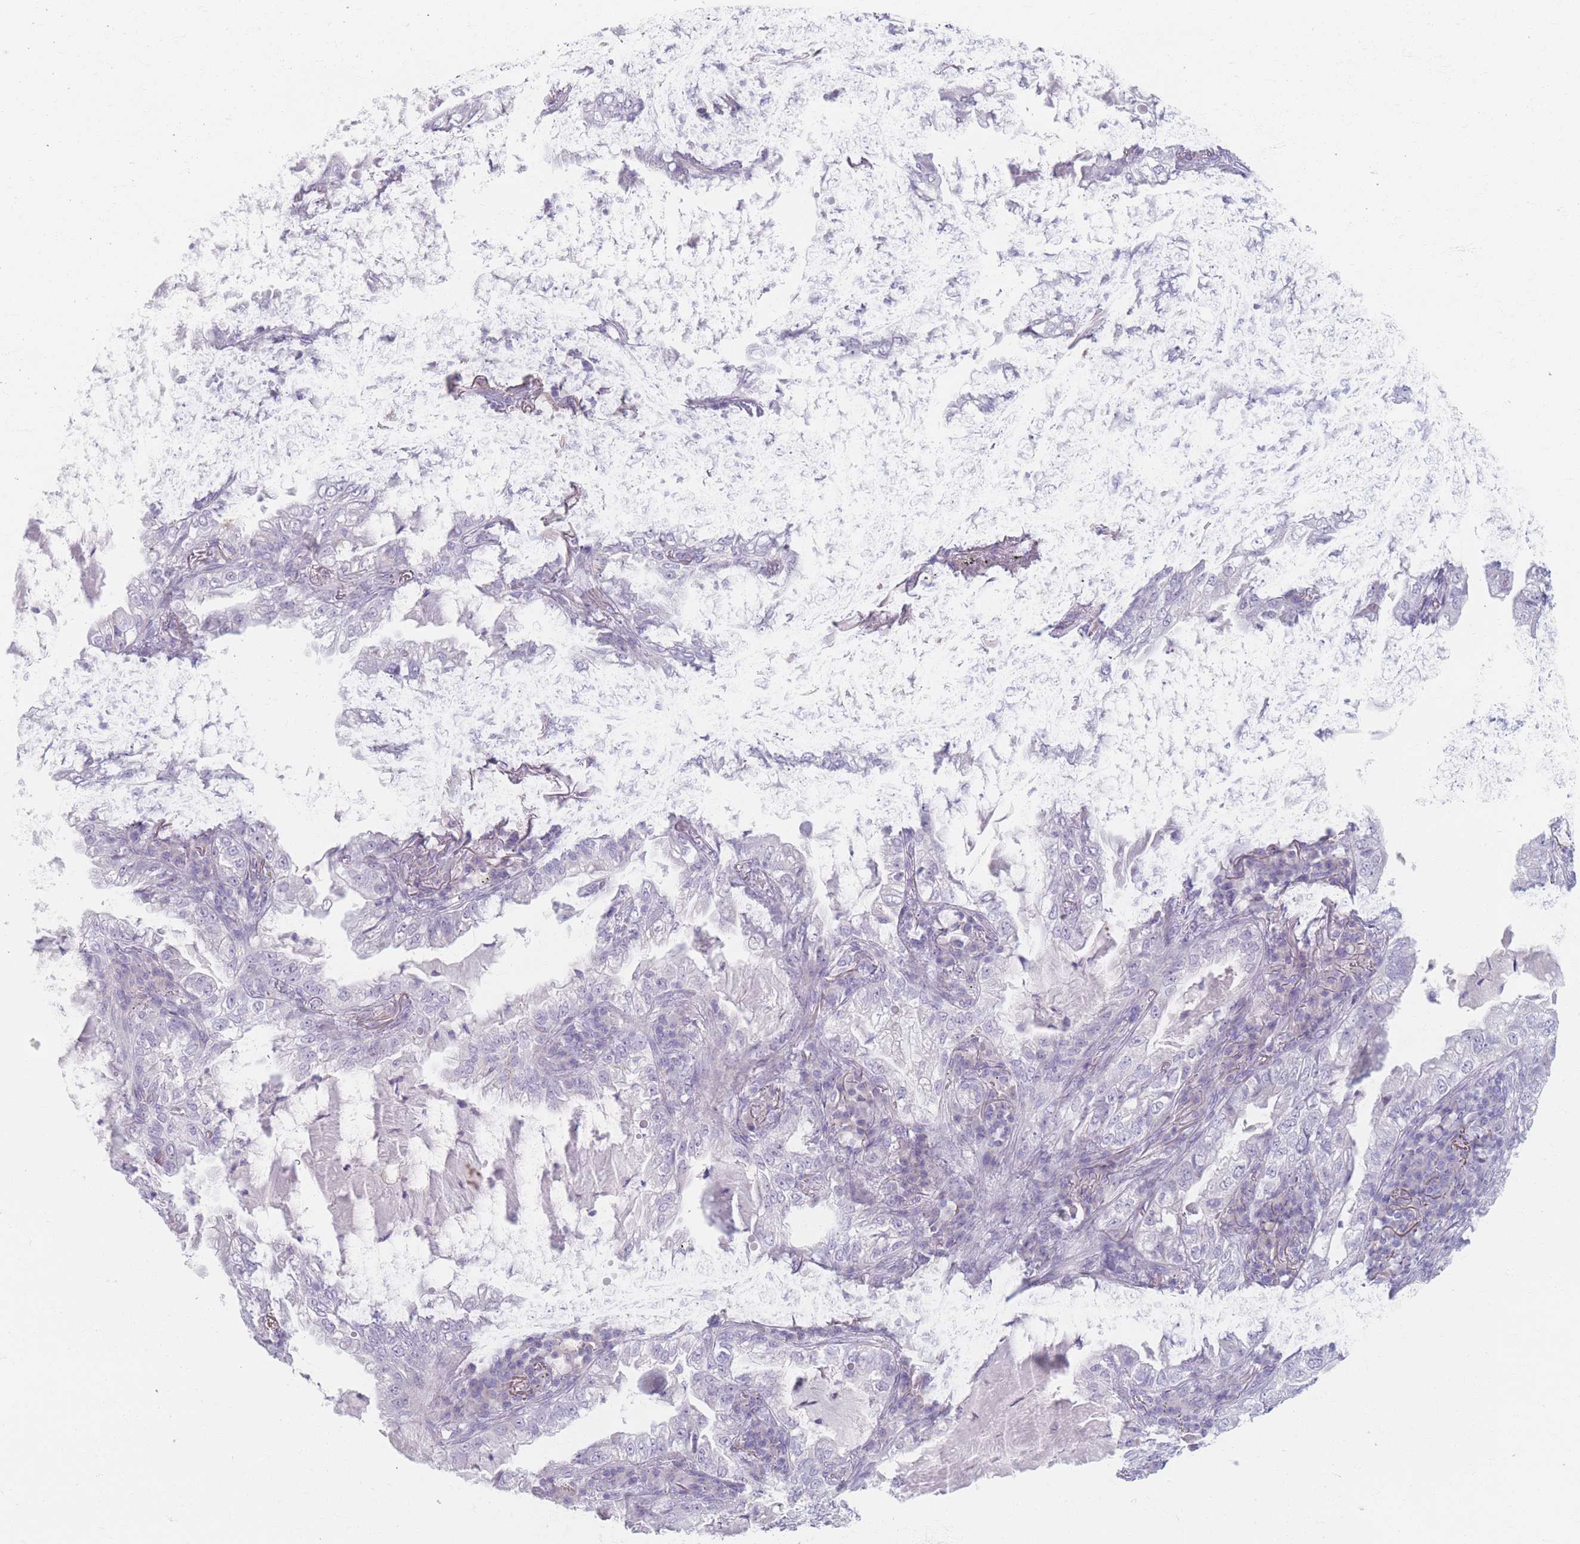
{"staining": {"intensity": "negative", "quantity": "none", "location": "none"}, "tissue": "lung cancer", "cell_type": "Tumor cells", "image_type": "cancer", "snomed": [{"axis": "morphology", "description": "Adenocarcinoma, NOS"}, {"axis": "topography", "description": "Lung"}], "caption": "Tumor cells are negative for protein expression in human lung adenocarcinoma. (IHC, brightfield microscopy, high magnification).", "gene": "PIGM", "patient": {"sex": "female", "age": 73}}